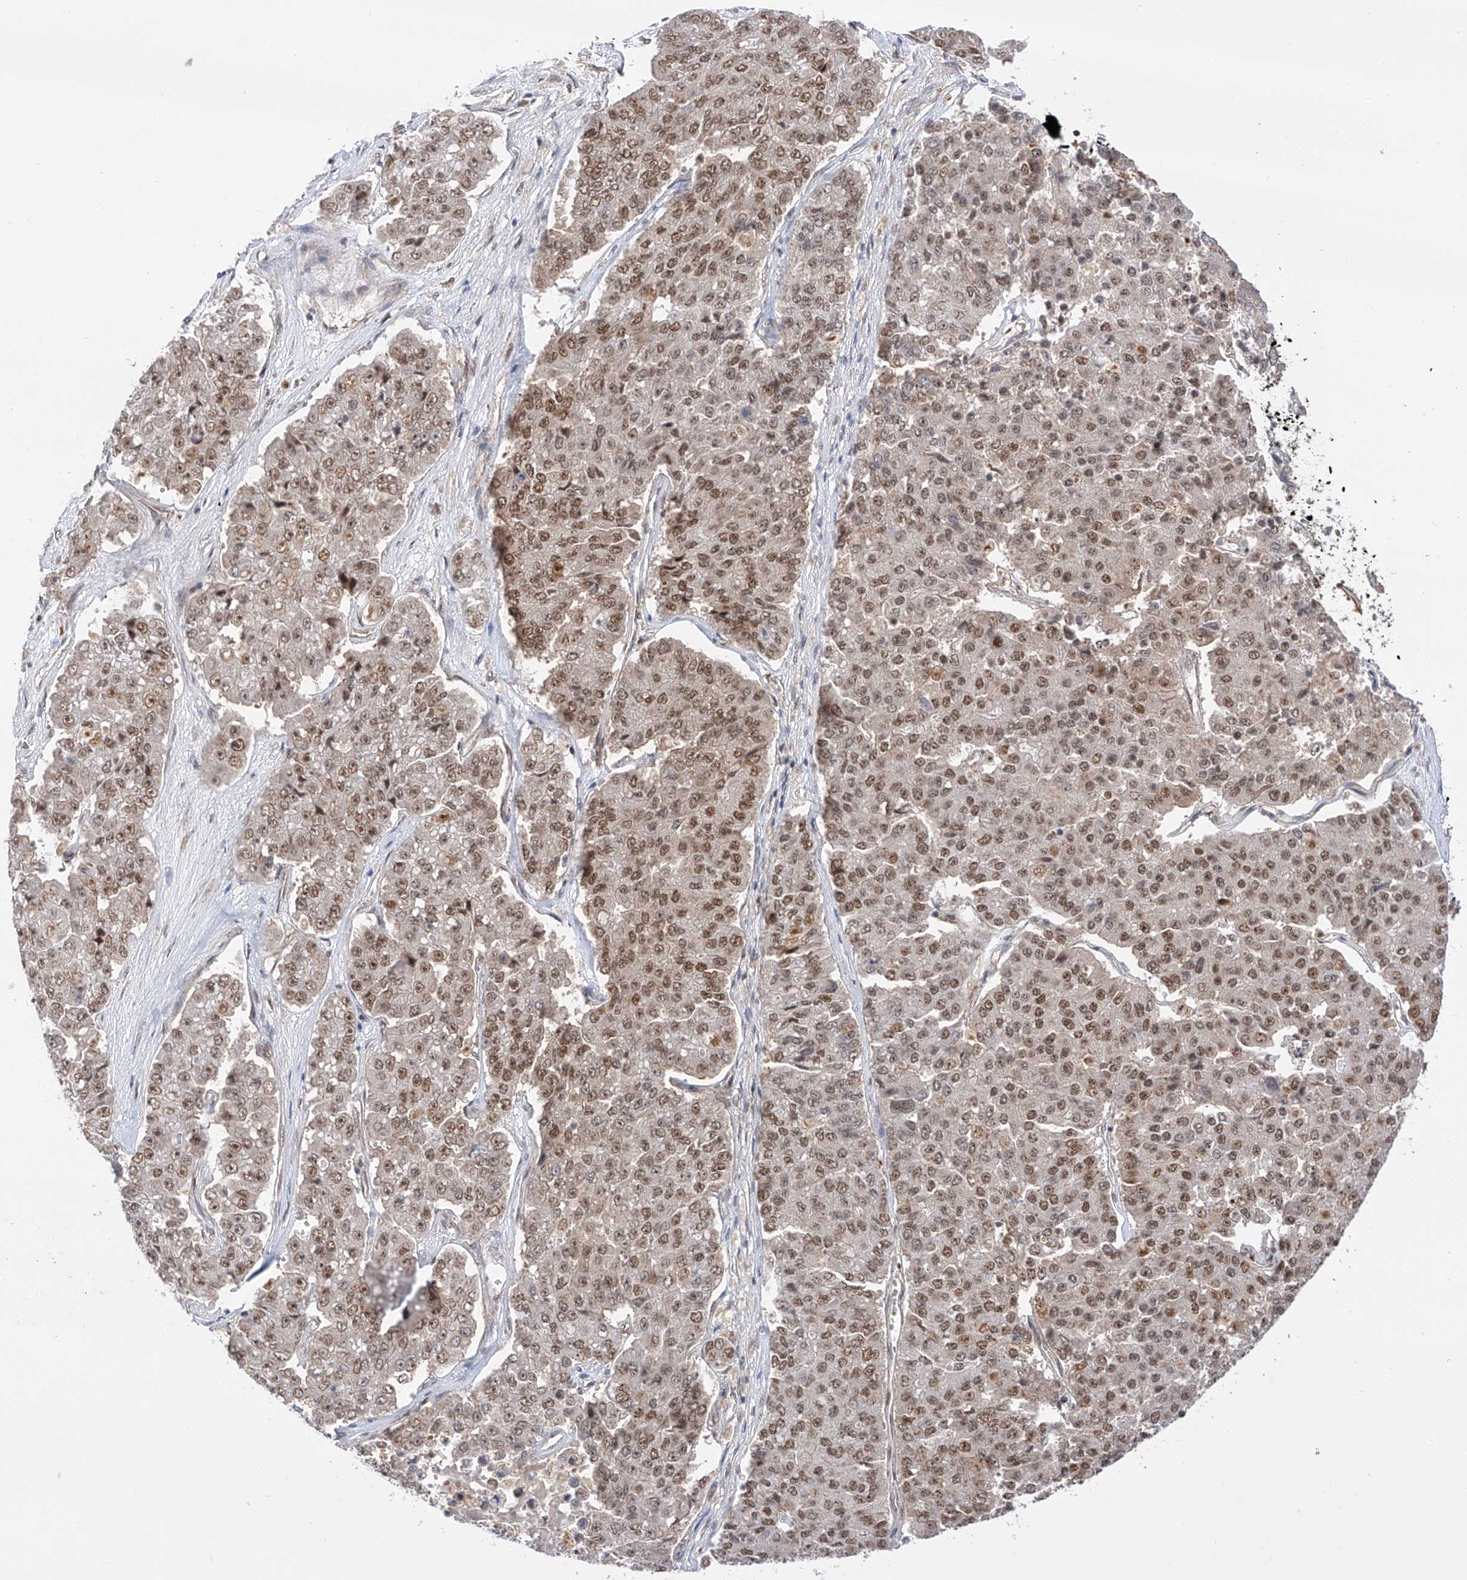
{"staining": {"intensity": "moderate", "quantity": ">75%", "location": "nuclear"}, "tissue": "pancreatic cancer", "cell_type": "Tumor cells", "image_type": "cancer", "snomed": [{"axis": "morphology", "description": "Adenocarcinoma, NOS"}, {"axis": "topography", "description": "Pancreas"}], "caption": "This image displays immunohistochemistry (IHC) staining of pancreatic cancer, with medium moderate nuclear expression in approximately >75% of tumor cells.", "gene": "POGK", "patient": {"sex": "male", "age": 50}}